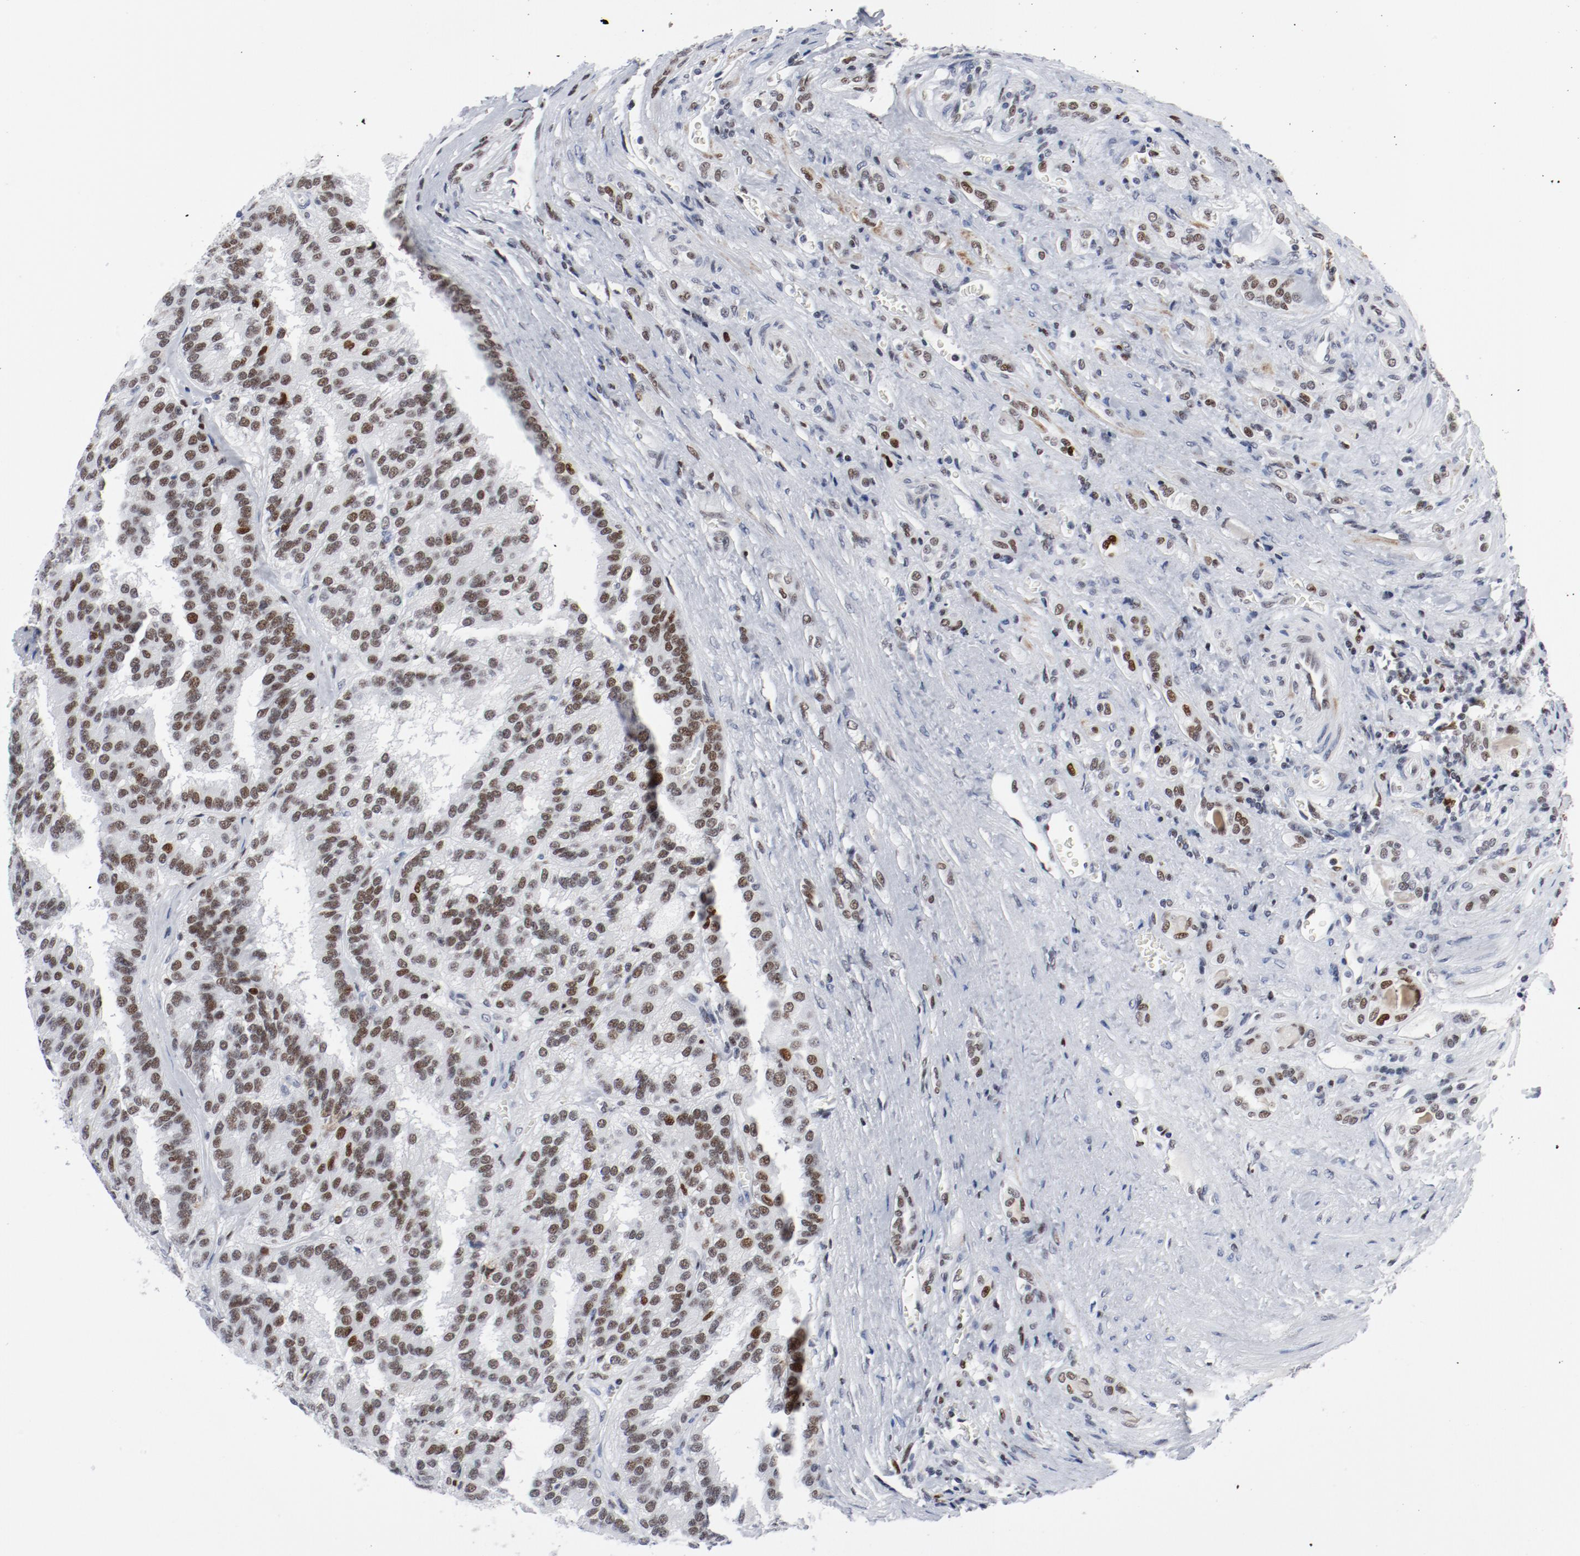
{"staining": {"intensity": "strong", "quantity": ">75%", "location": "nuclear"}, "tissue": "renal cancer", "cell_type": "Tumor cells", "image_type": "cancer", "snomed": [{"axis": "morphology", "description": "Adenocarcinoma, NOS"}, {"axis": "topography", "description": "Kidney"}], "caption": "Brown immunohistochemical staining in renal cancer displays strong nuclear positivity in about >75% of tumor cells.", "gene": "POLD1", "patient": {"sex": "male", "age": 46}}